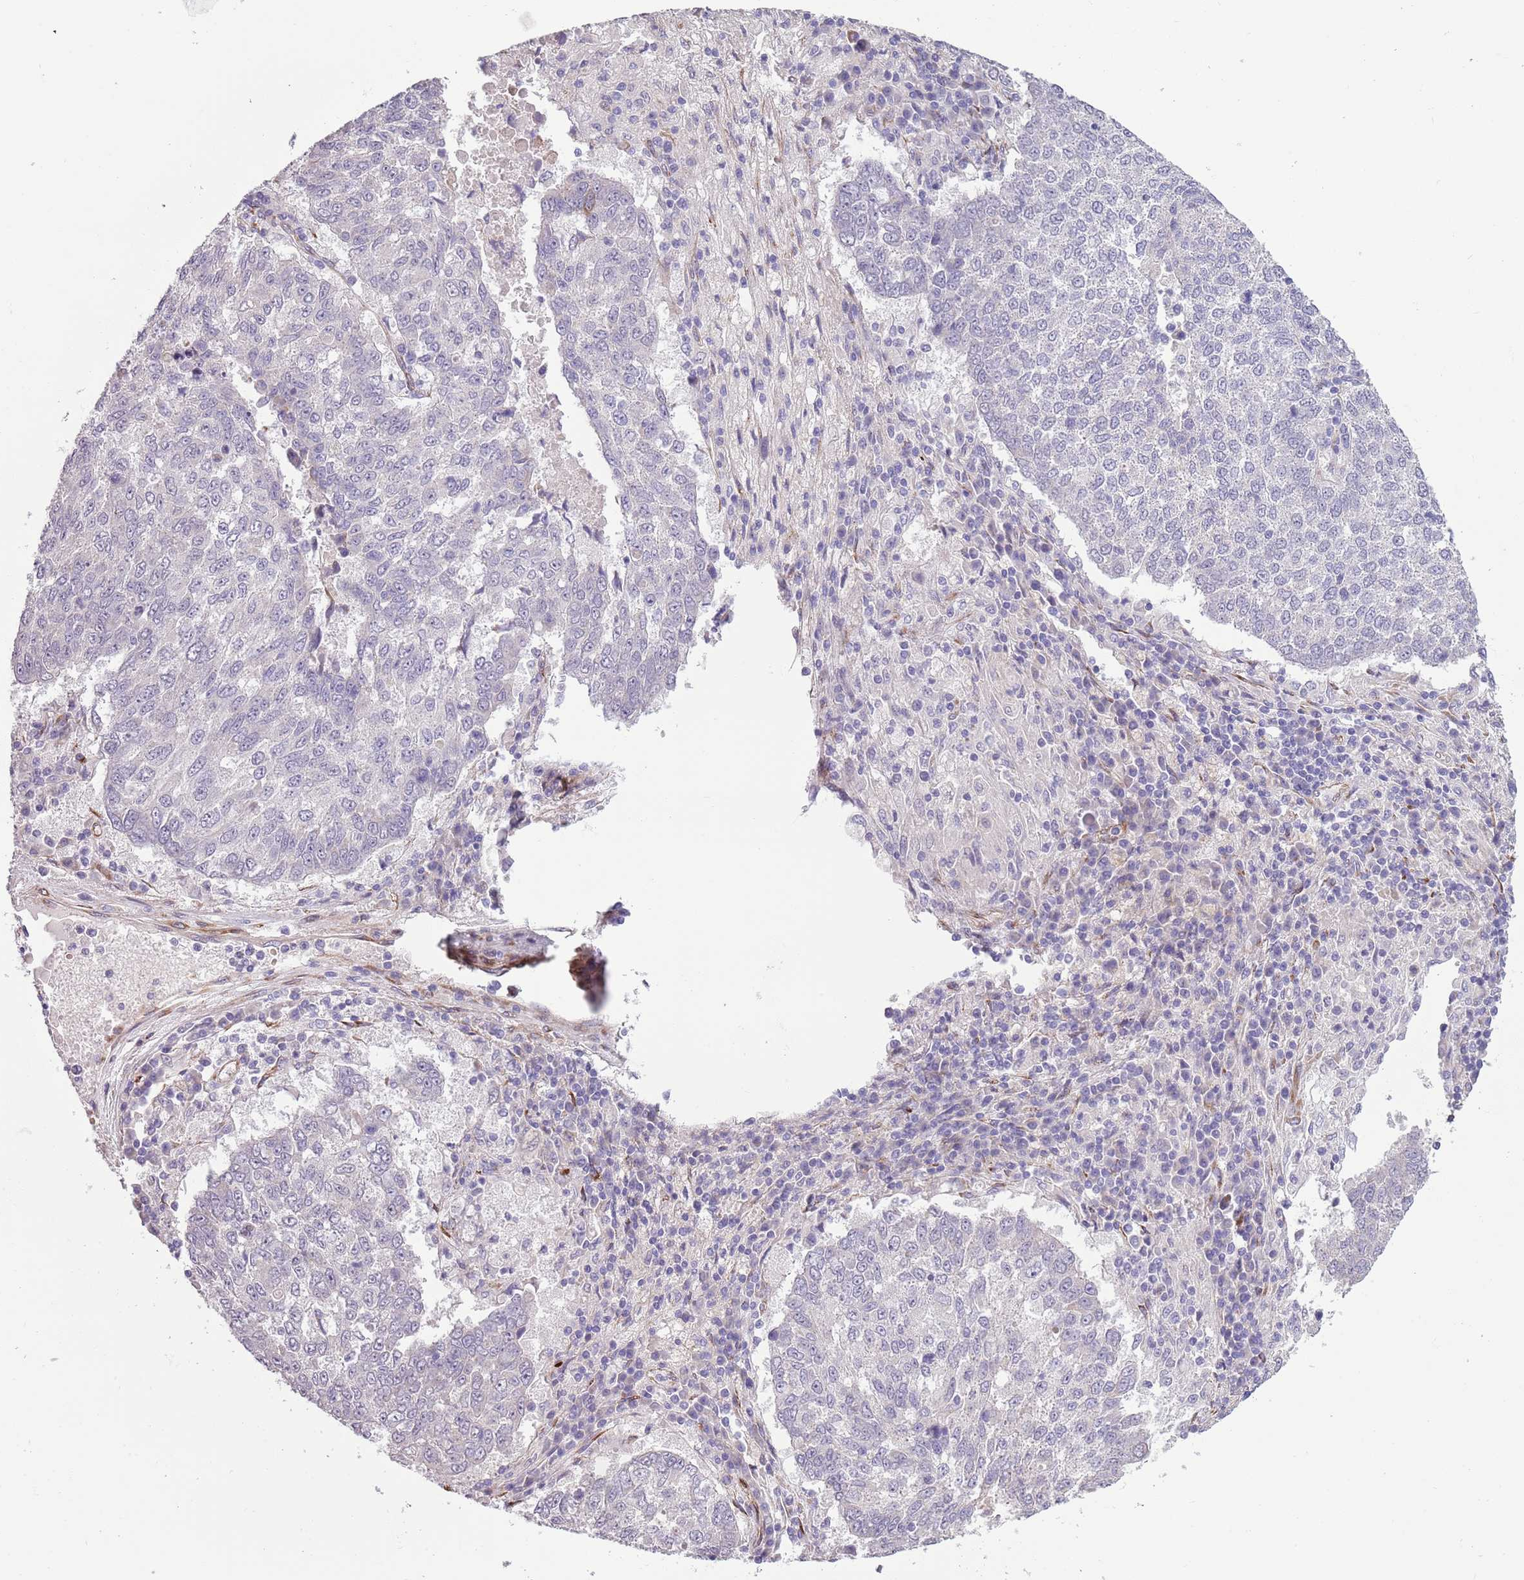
{"staining": {"intensity": "negative", "quantity": "none", "location": "none"}, "tissue": "lung cancer", "cell_type": "Tumor cells", "image_type": "cancer", "snomed": [{"axis": "morphology", "description": "Squamous cell carcinoma, NOS"}, {"axis": "topography", "description": "Lung"}], "caption": "The image reveals no significant positivity in tumor cells of lung squamous cell carcinoma.", "gene": "MRPL32", "patient": {"sex": "male", "age": 73}}